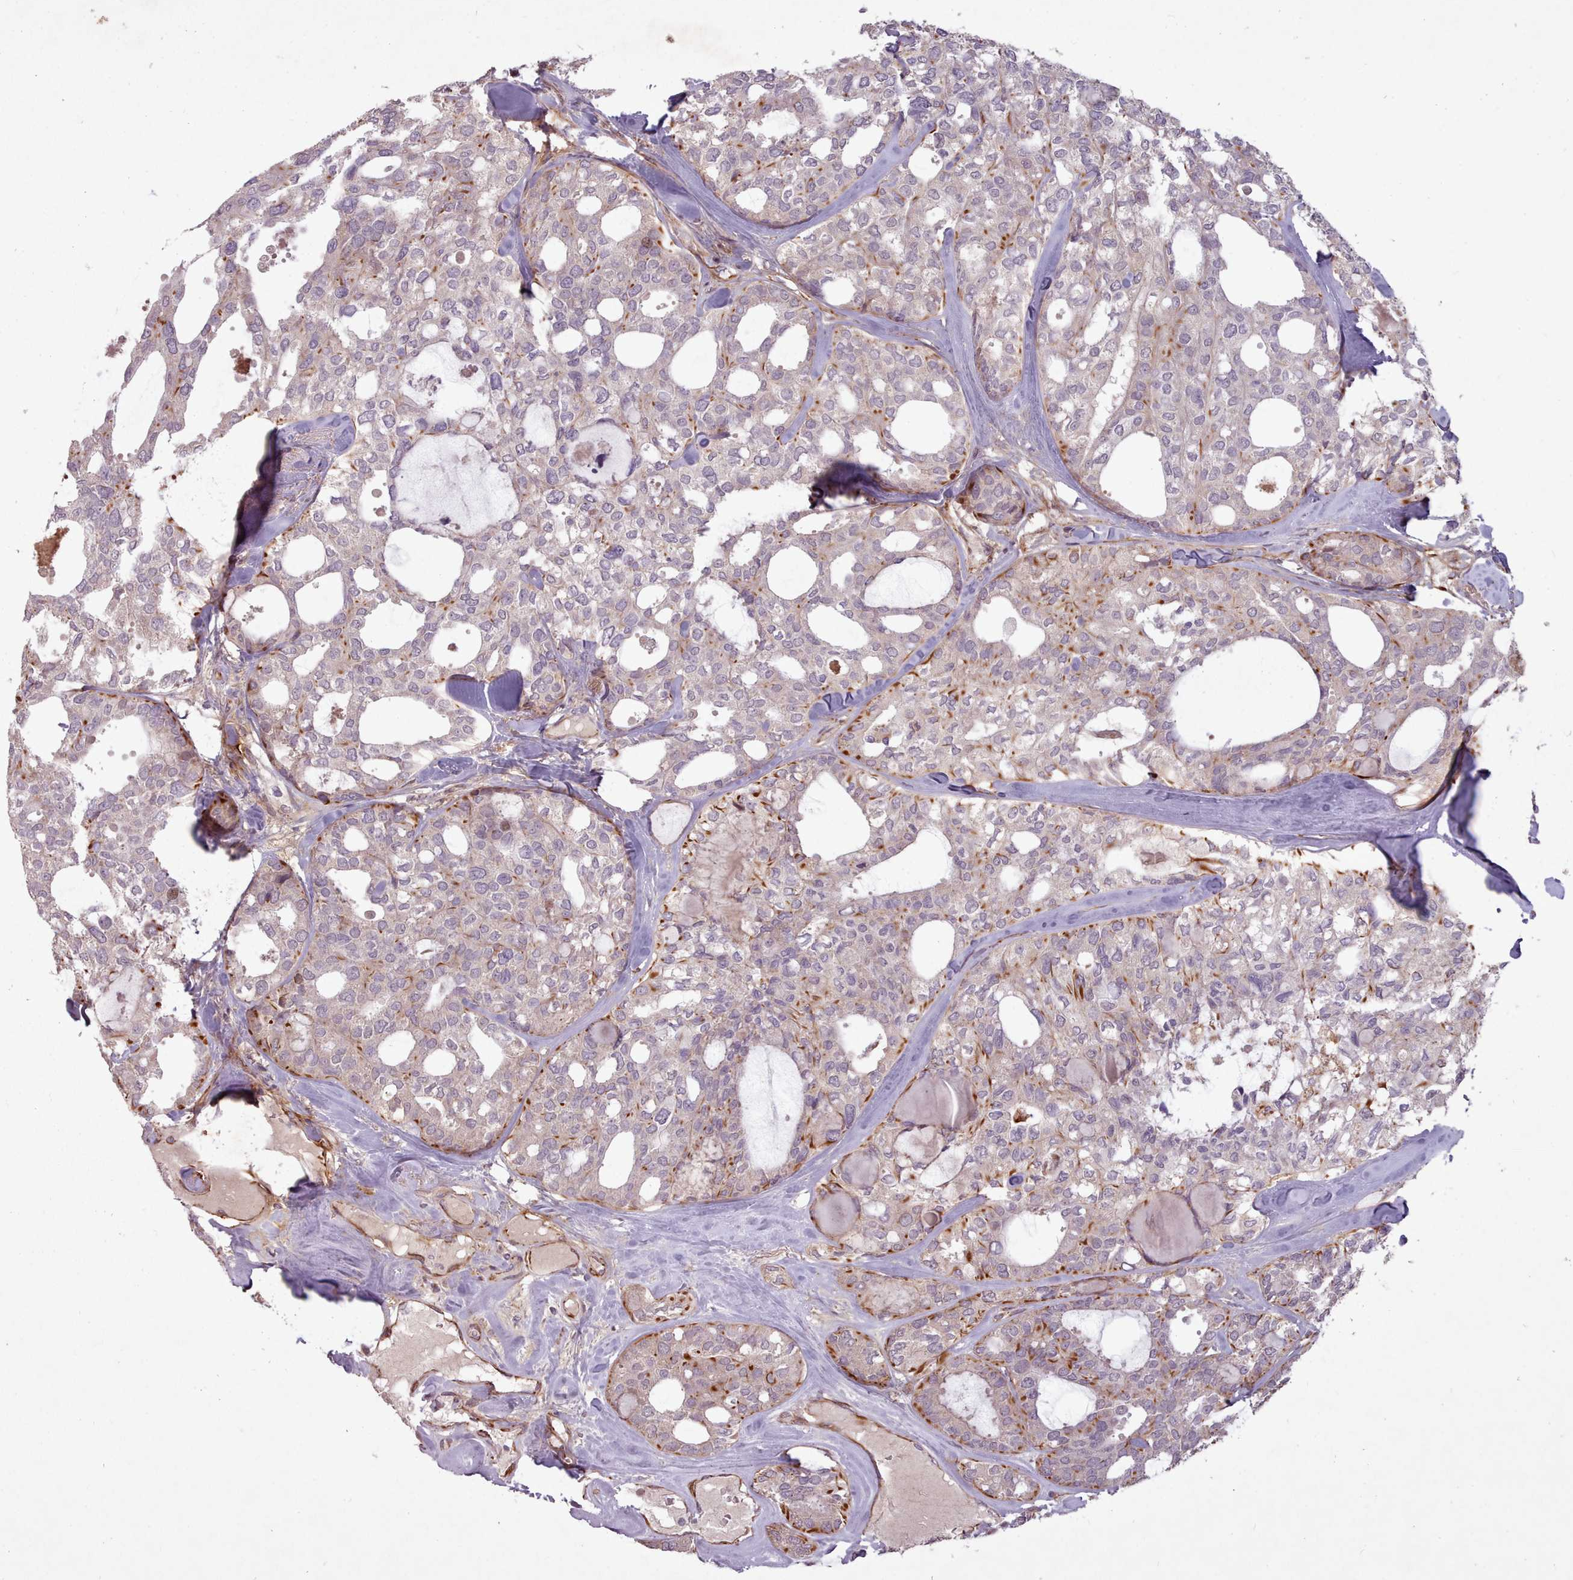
{"staining": {"intensity": "strong", "quantity": "25%-75%", "location": "cytoplasmic/membranous"}, "tissue": "thyroid cancer", "cell_type": "Tumor cells", "image_type": "cancer", "snomed": [{"axis": "morphology", "description": "Follicular adenoma carcinoma, NOS"}, {"axis": "topography", "description": "Thyroid gland"}], "caption": "Follicular adenoma carcinoma (thyroid) stained with a protein marker demonstrates strong staining in tumor cells.", "gene": "GBGT1", "patient": {"sex": "male", "age": 75}}